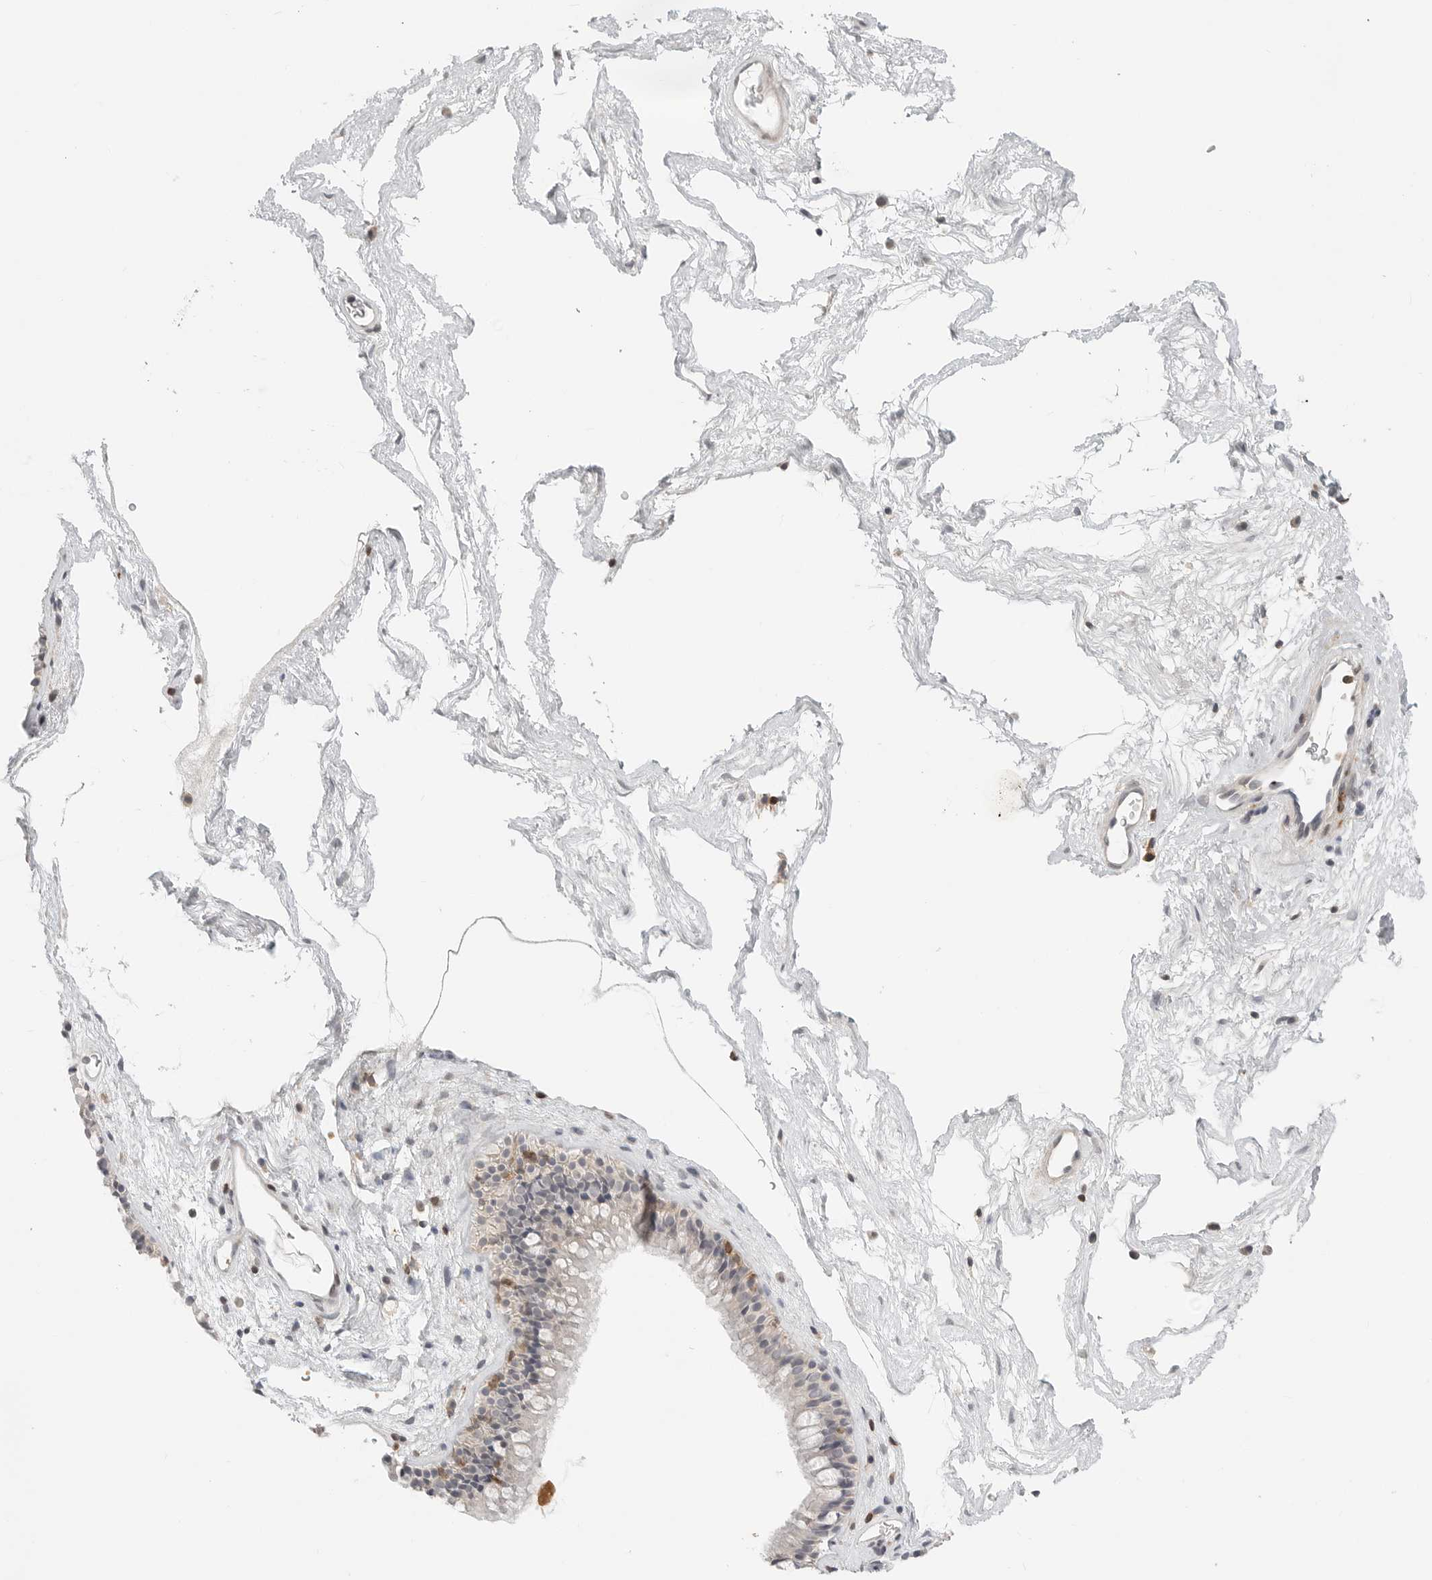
{"staining": {"intensity": "negative", "quantity": "none", "location": "none"}, "tissue": "nasopharynx", "cell_type": "Respiratory epithelial cells", "image_type": "normal", "snomed": [{"axis": "morphology", "description": "Normal tissue, NOS"}, {"axis": "morphology", "description": "Inflammation, NOS"}, {"axis": "topography", "description": "Nasopharynx"}], "caption": "A high-resolution micrograph shows IHC staining of normal nasopharynx, which demonstrates no significant positivity in respiratory epithelial cells. (Immunohistochemistry, brightfield microscopy, high magnification).", "gene": "SH3KBP1", "patient": {"sex": "male", "age": 48}}